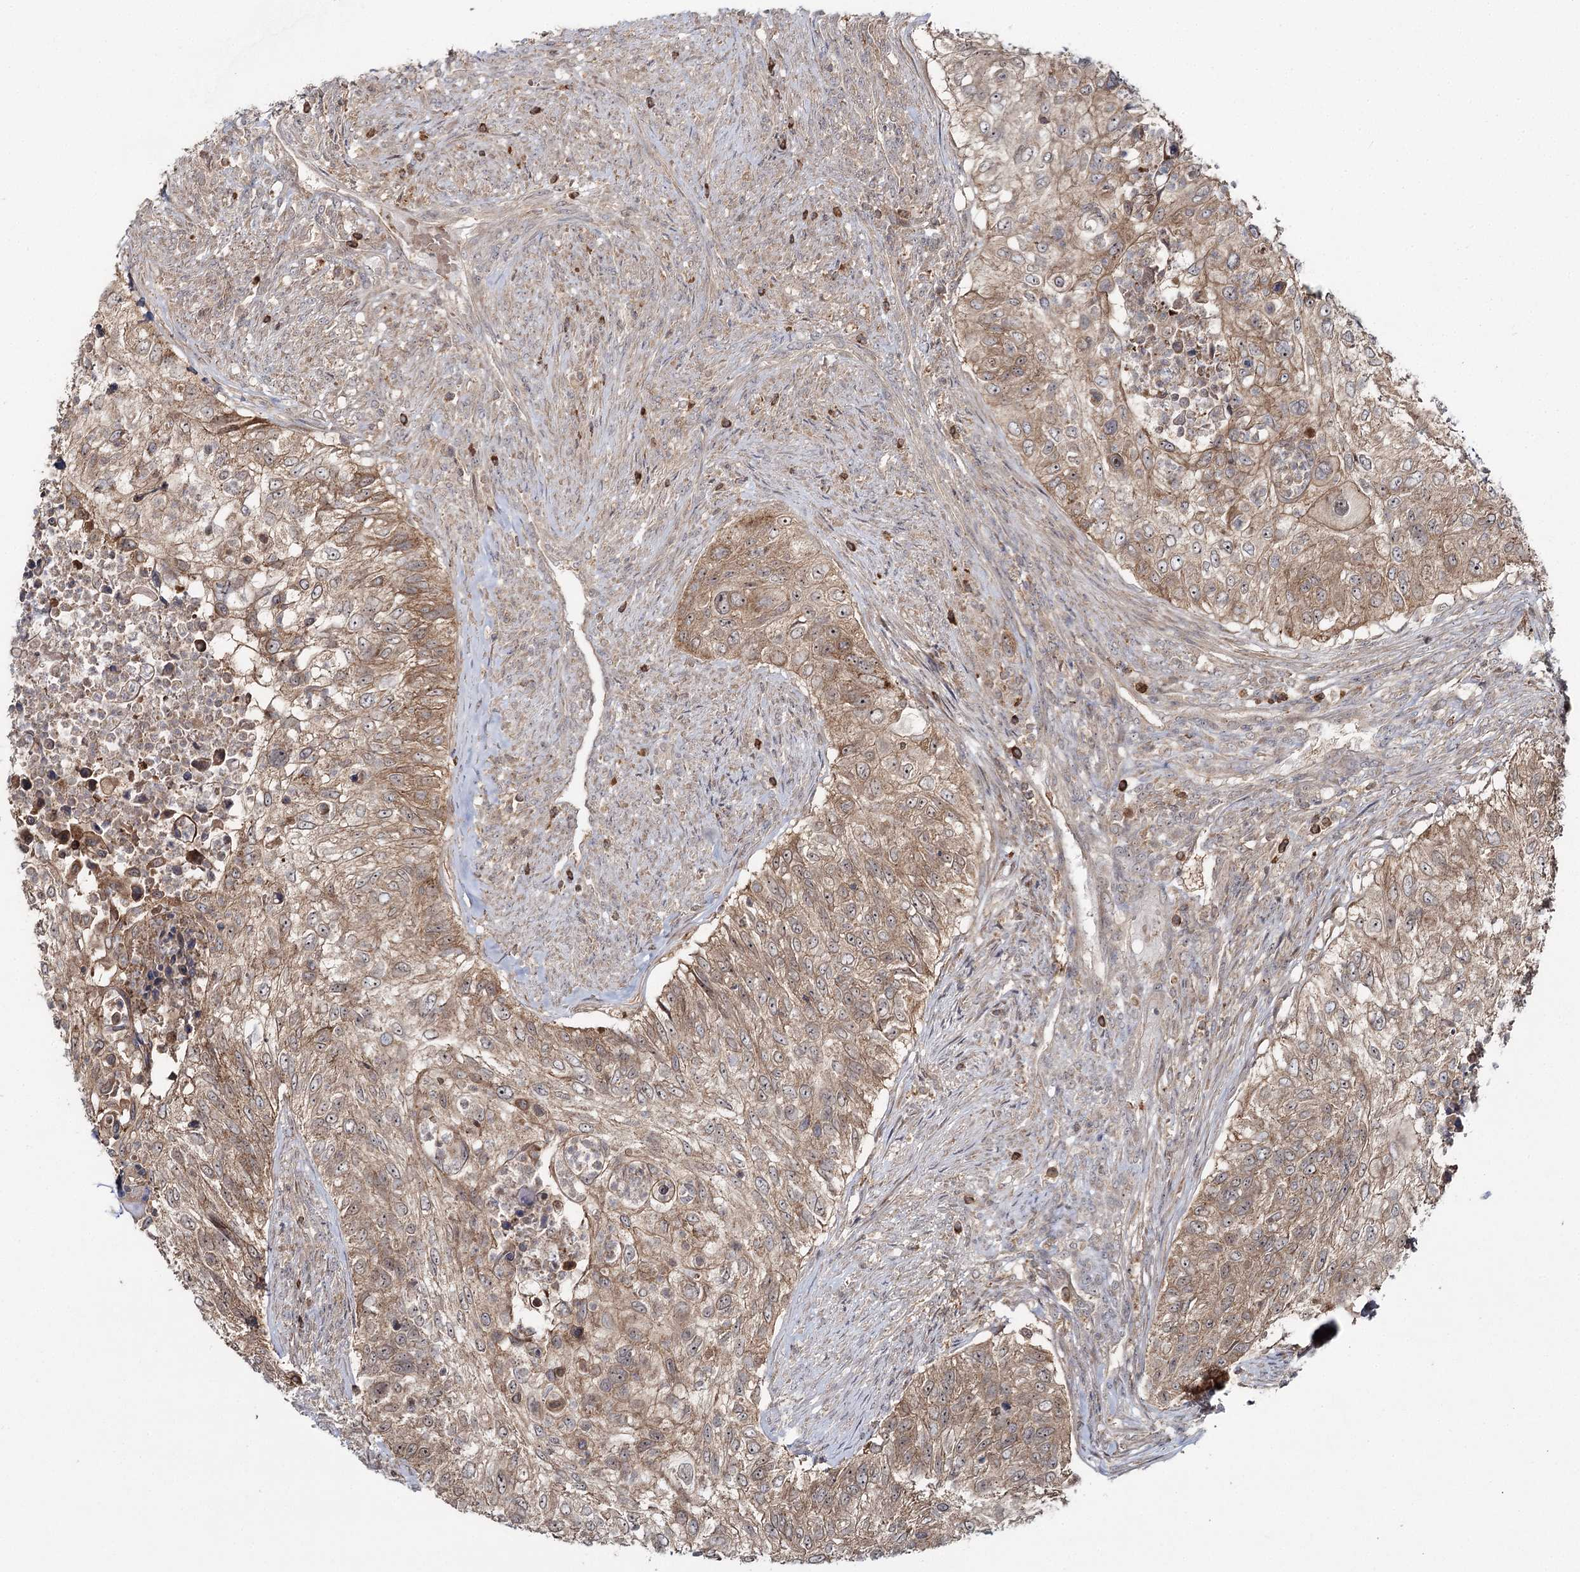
{"staining": {"intensity": "moderate", "quantity": ">75%", "location": "cytoplasmic/membranous"}, "tissue": "urothelial cancer", "cell_type": "Tumor cells", "image_type": "cancer", "snomed": [{"axis": "morphology", "description": "Urothelial carcinoma, High grade"}, {"axis": "topography", "description": "Urinary bladder"}], "caption": "About >75% of tumor cells in high-grade urothelial carcinoma reveal moderate cytoplasmic/membranous protein staining as visualized by brown immunohistochemical staining.", "gene": "WDR44", "patient": {"sex": "female", "age": 60}}